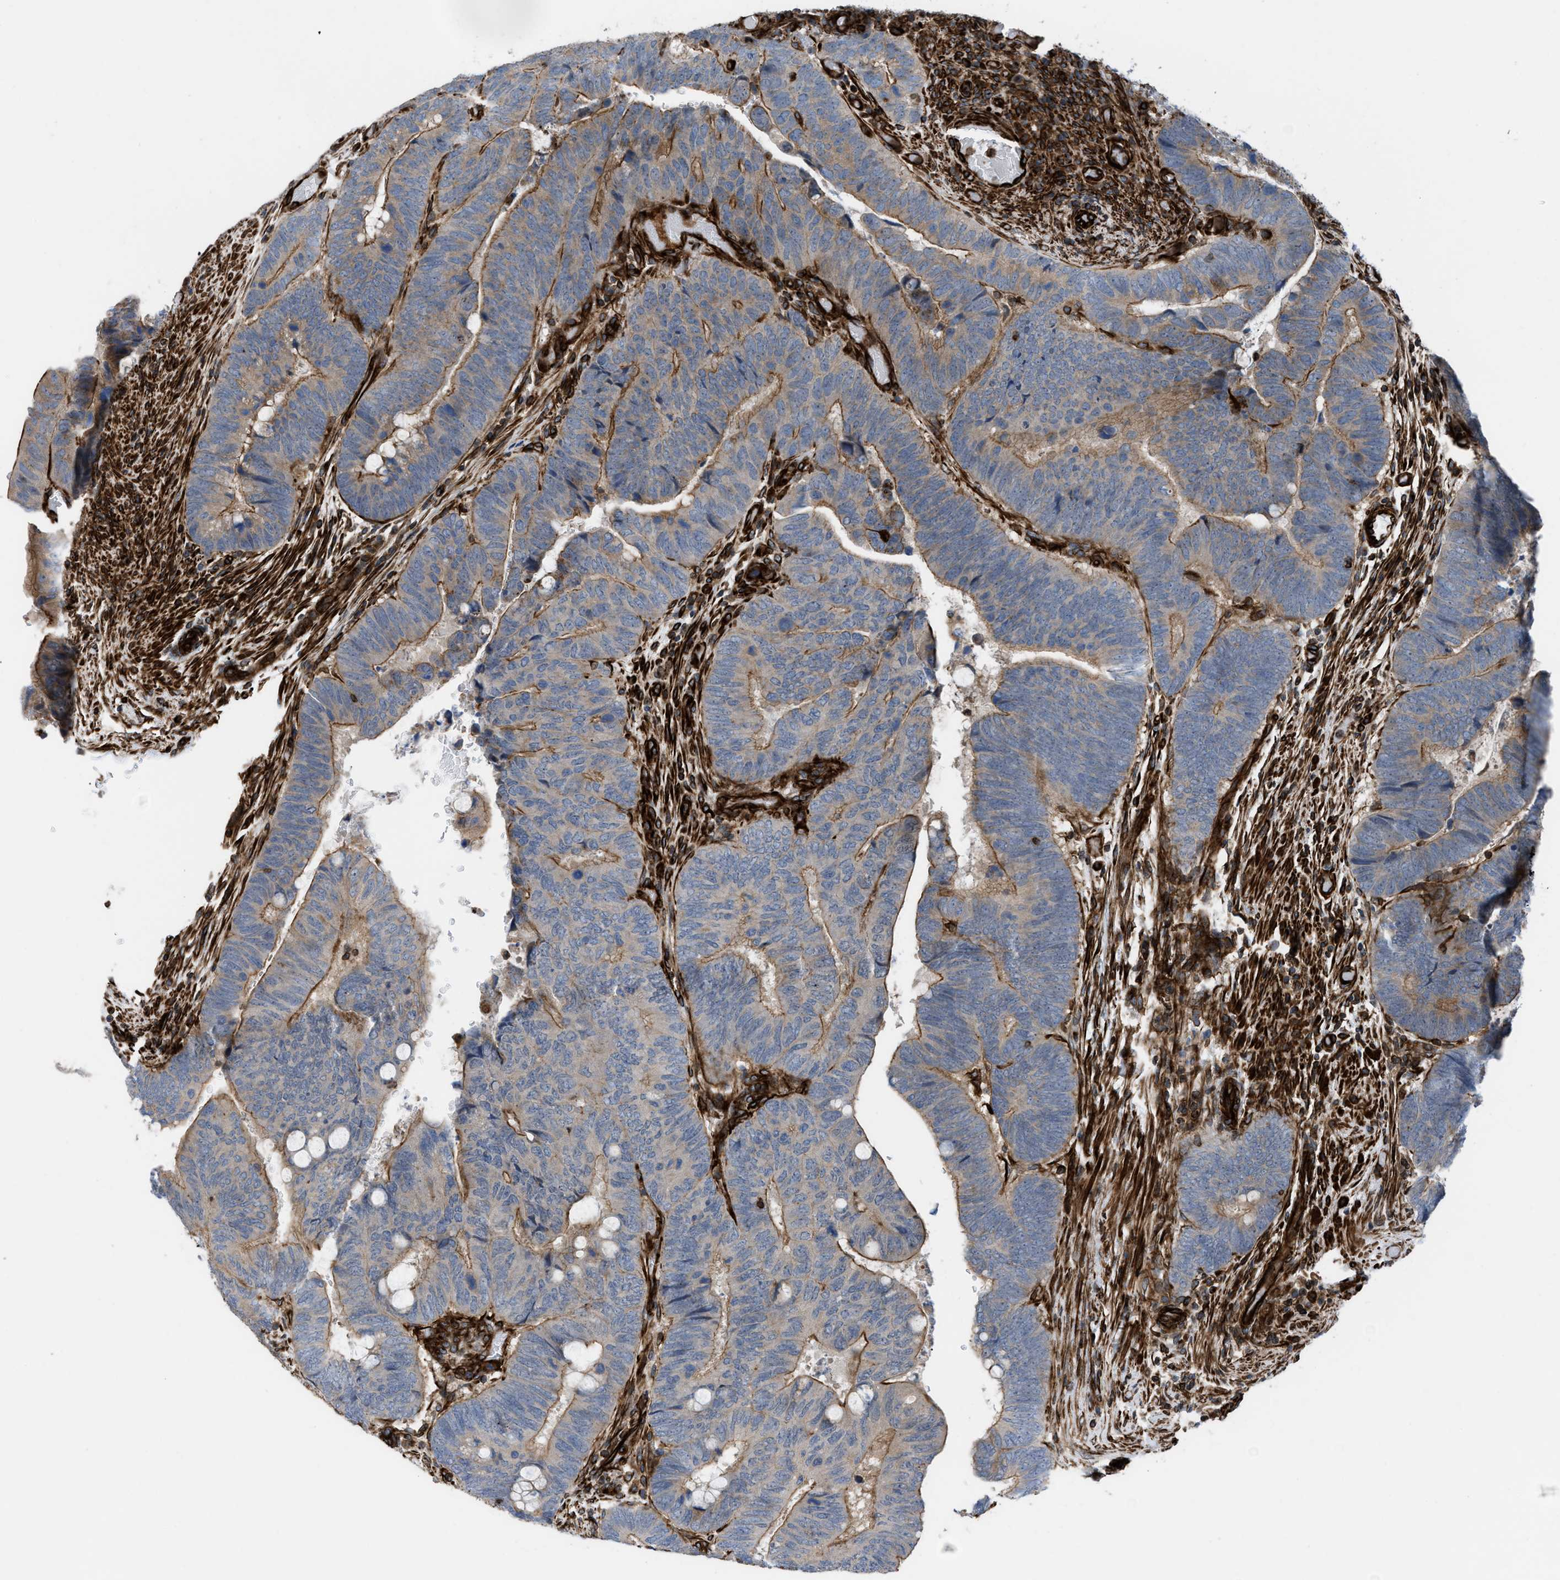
{"staining": {"intensity": "moderate", "quantity": "25%-75%", "location": "cytoplasmic/membranous"}, "tissue": "colorectal cancer", "cell_type": "Tumor cells", "image_type": "cancer", "snomed": [{"axis": "morphology", "description": "Normal tissue, NOS"}, {"axis": "morphology", "description": "Adenocarcinoma, NOS"}, {"axis": "topography", "description": "Rectum"}], "caption": "Colorectal cancer (adenocarcinoma) was stained to show a protein in brown. There is medium levels of moderate cytoplasmic/membranous expression in approximately 25%-75% of tumor cells.", "gene": "PTPRE", "patient": {"sex": "male", "age": 92}}